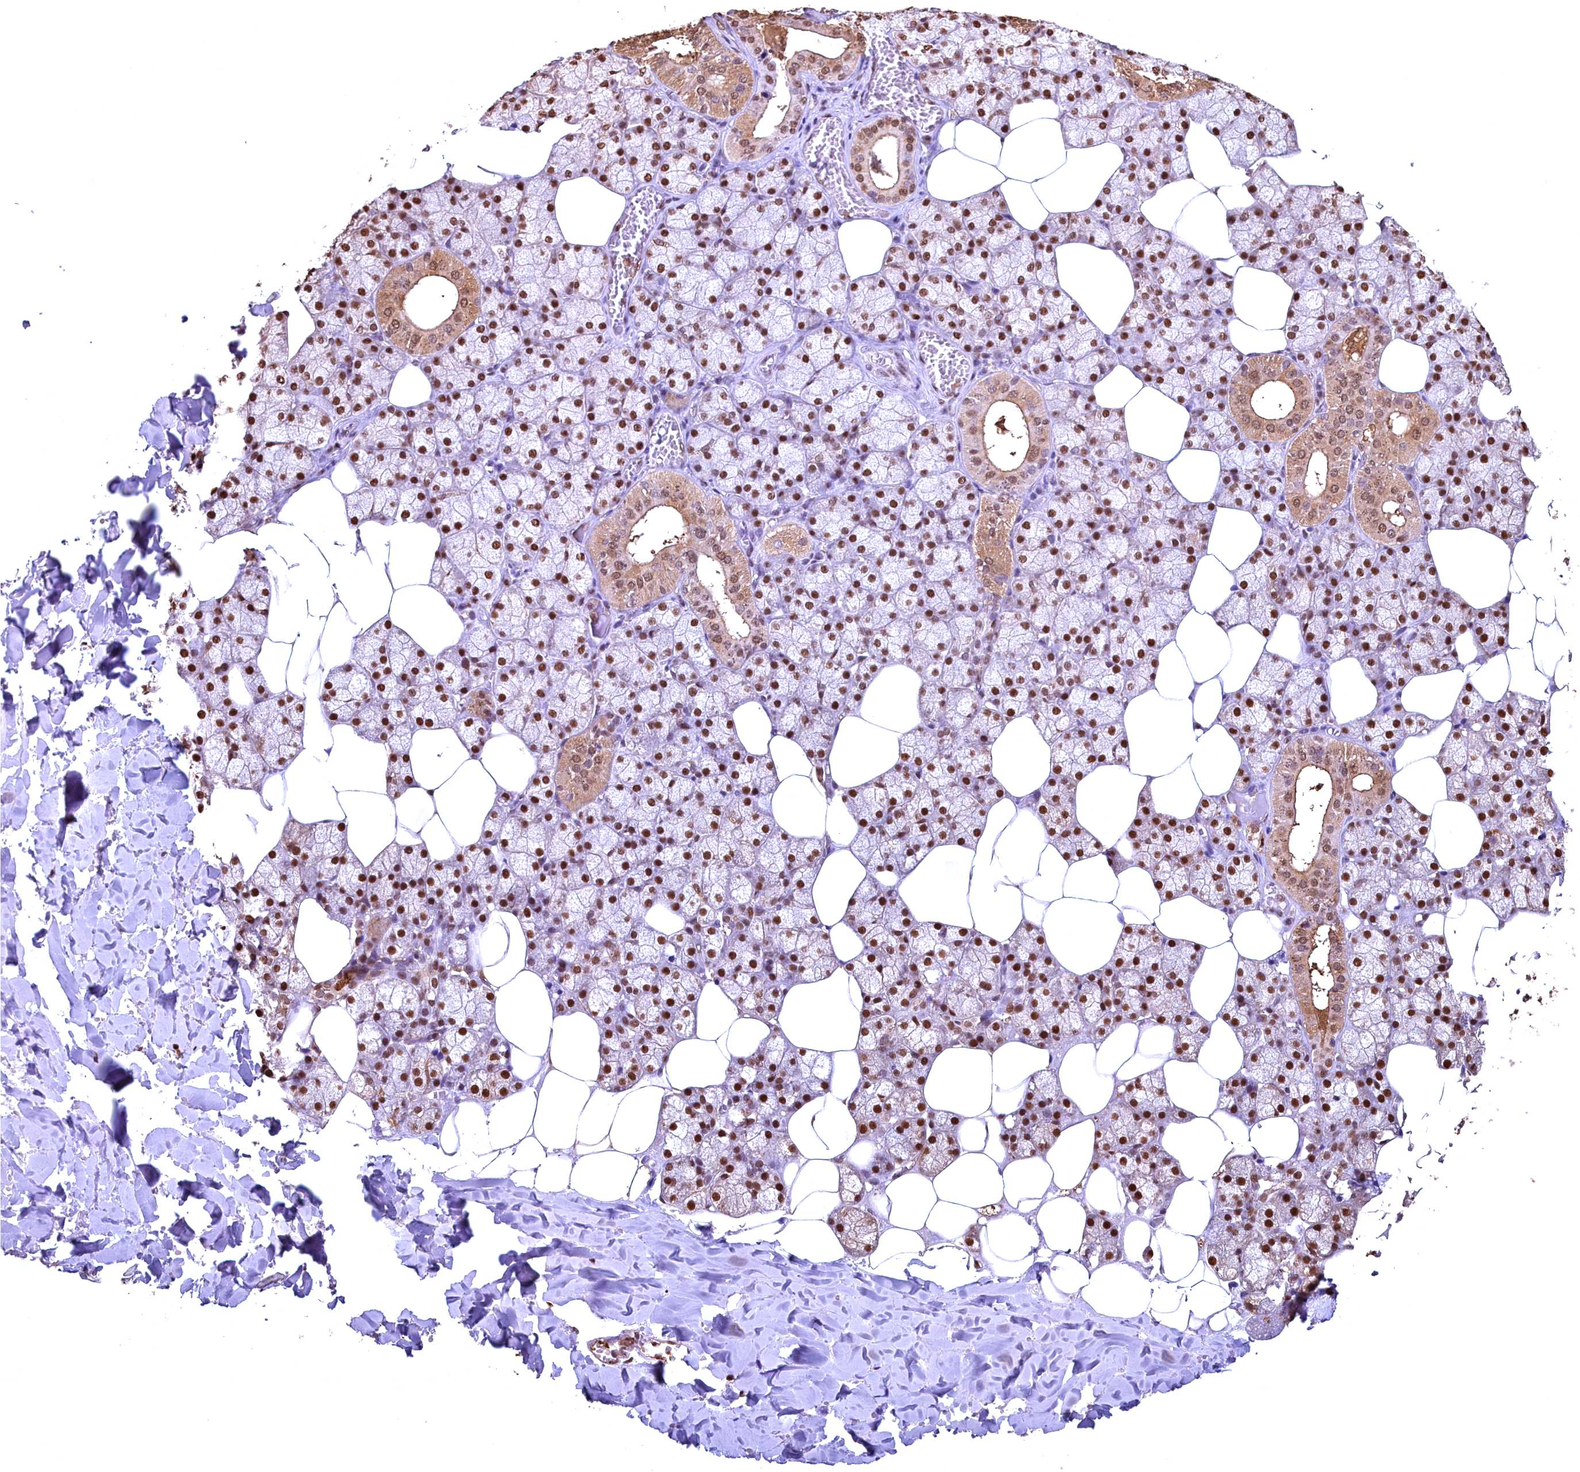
{"staining": {"intensity": "strong", "quantity": ">75%", "location": "nuclear"}, "tissue": "salivary gland", "cell_type": "Glandular cells", "image_type": "normal", "snomed": [{"axis": "morphology", "description": "Normal tissue, NOS"}, {"axis": "topography", "description": "Salivary gland"}], "caption": "Protein expression analysis of unremarkable salivary gland shows strong nuclear positivity in approximately >75% of glandular cells. The staining was performed using DAB (3,3'-diaminobenzidine) to visualize the protein expression in brown, while the nuclei were stained in blue with hematoxylin (Magnification: 20x).", "gene": "GAPDH", "patient": {"sex": "male", "age": 62}}